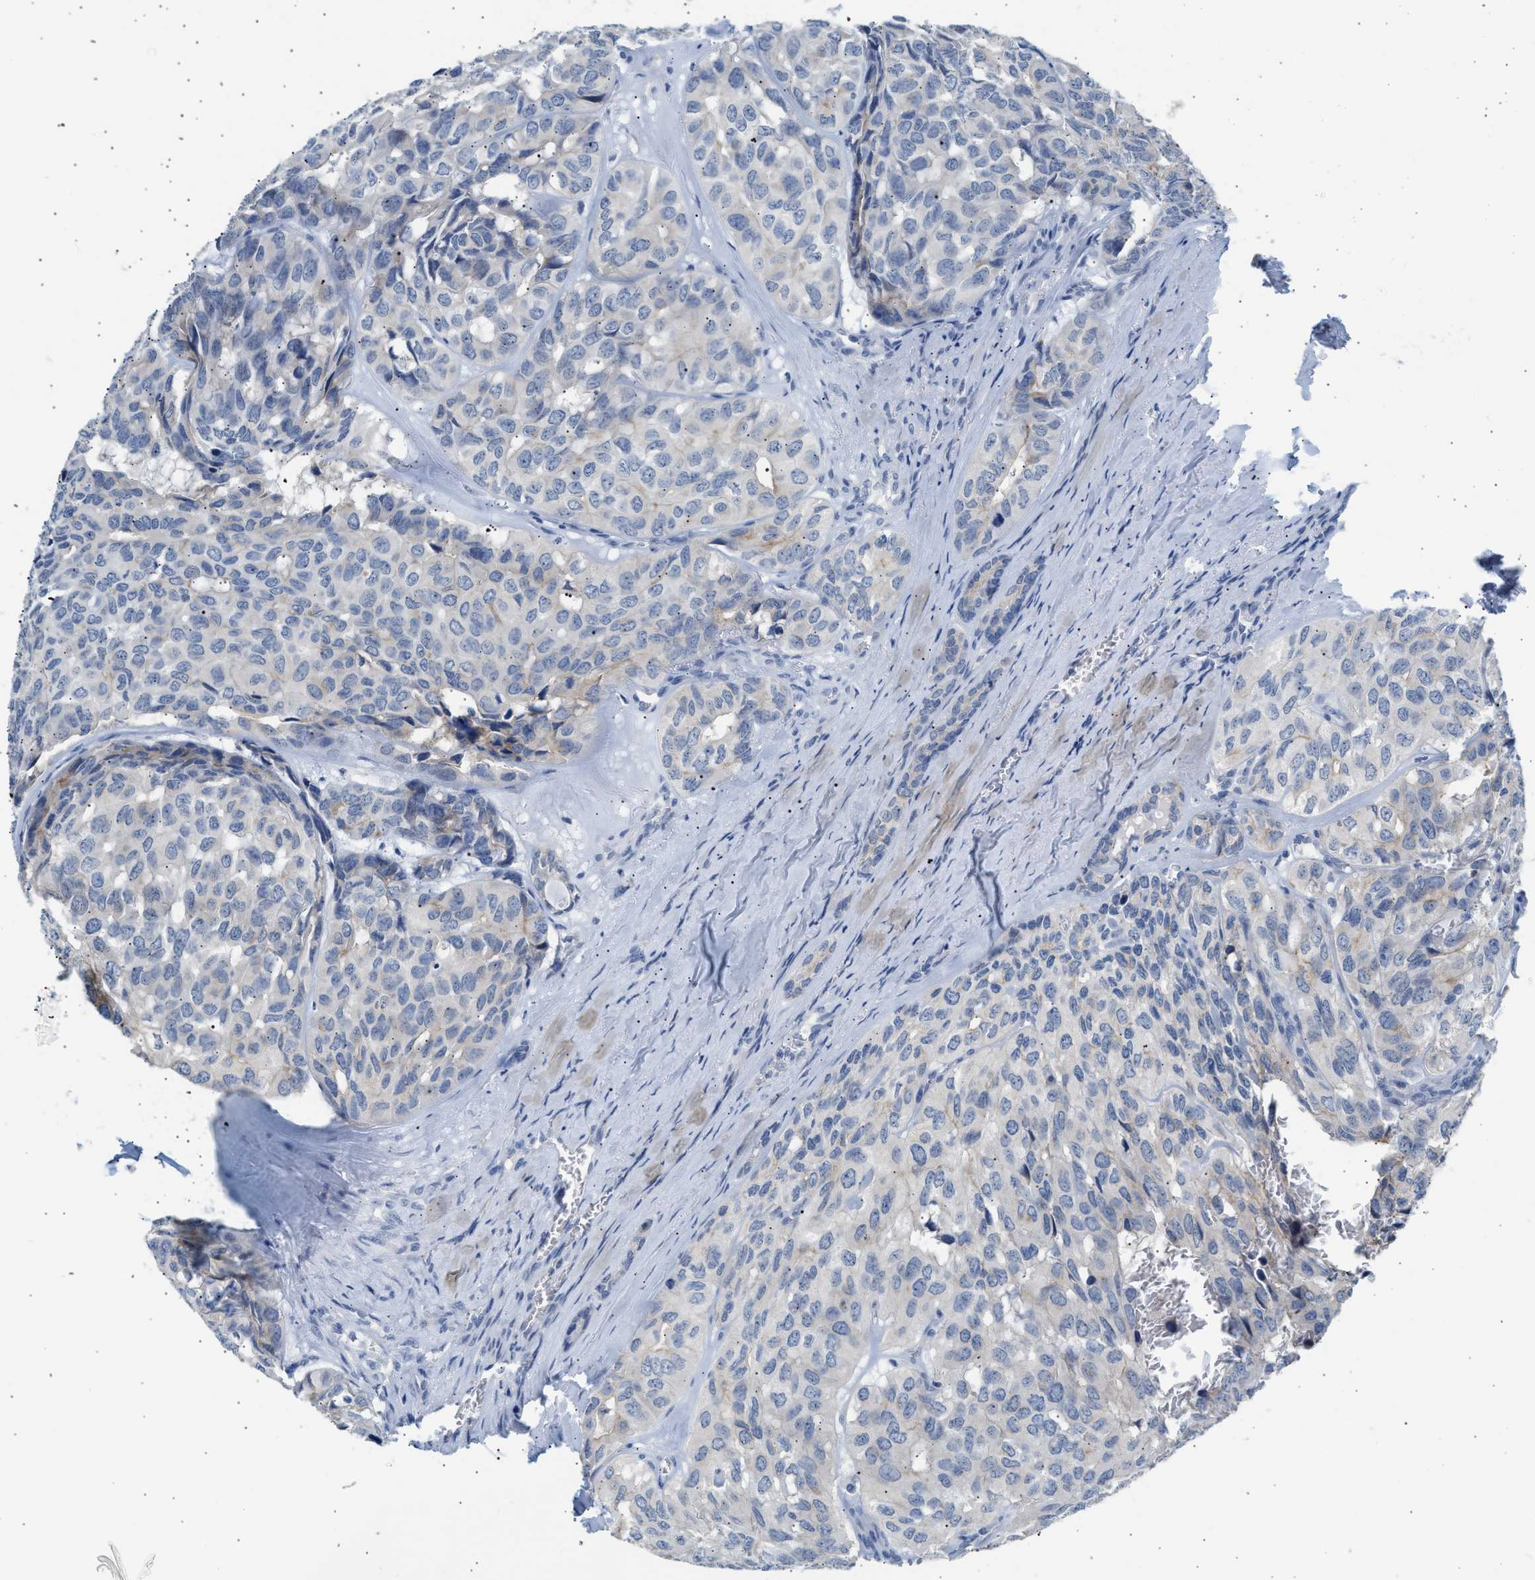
{"staining": {"intensity": "negative", "quantity": "none", "location": "none"}, "tissue": "head and neck cancer", "cell_type": "Tumor cells", "image_type": "cancer", "snomed": [{"axis": "morphology", "description": "Adenocarcinoma, NOS"}, {"axis": "topography", "description": "Salivary gland, NOS"}, {"axis": "topography", "description": "Head-Neck"}], "caption": "IHC micrograph of neoplastic tissue: adenocarcinoma (head and neck) stained with DAB exhibits no significant protein staining in tumor cells.", "gene": "ERBB2", "patient": {"sex": "female", "age": 76}}